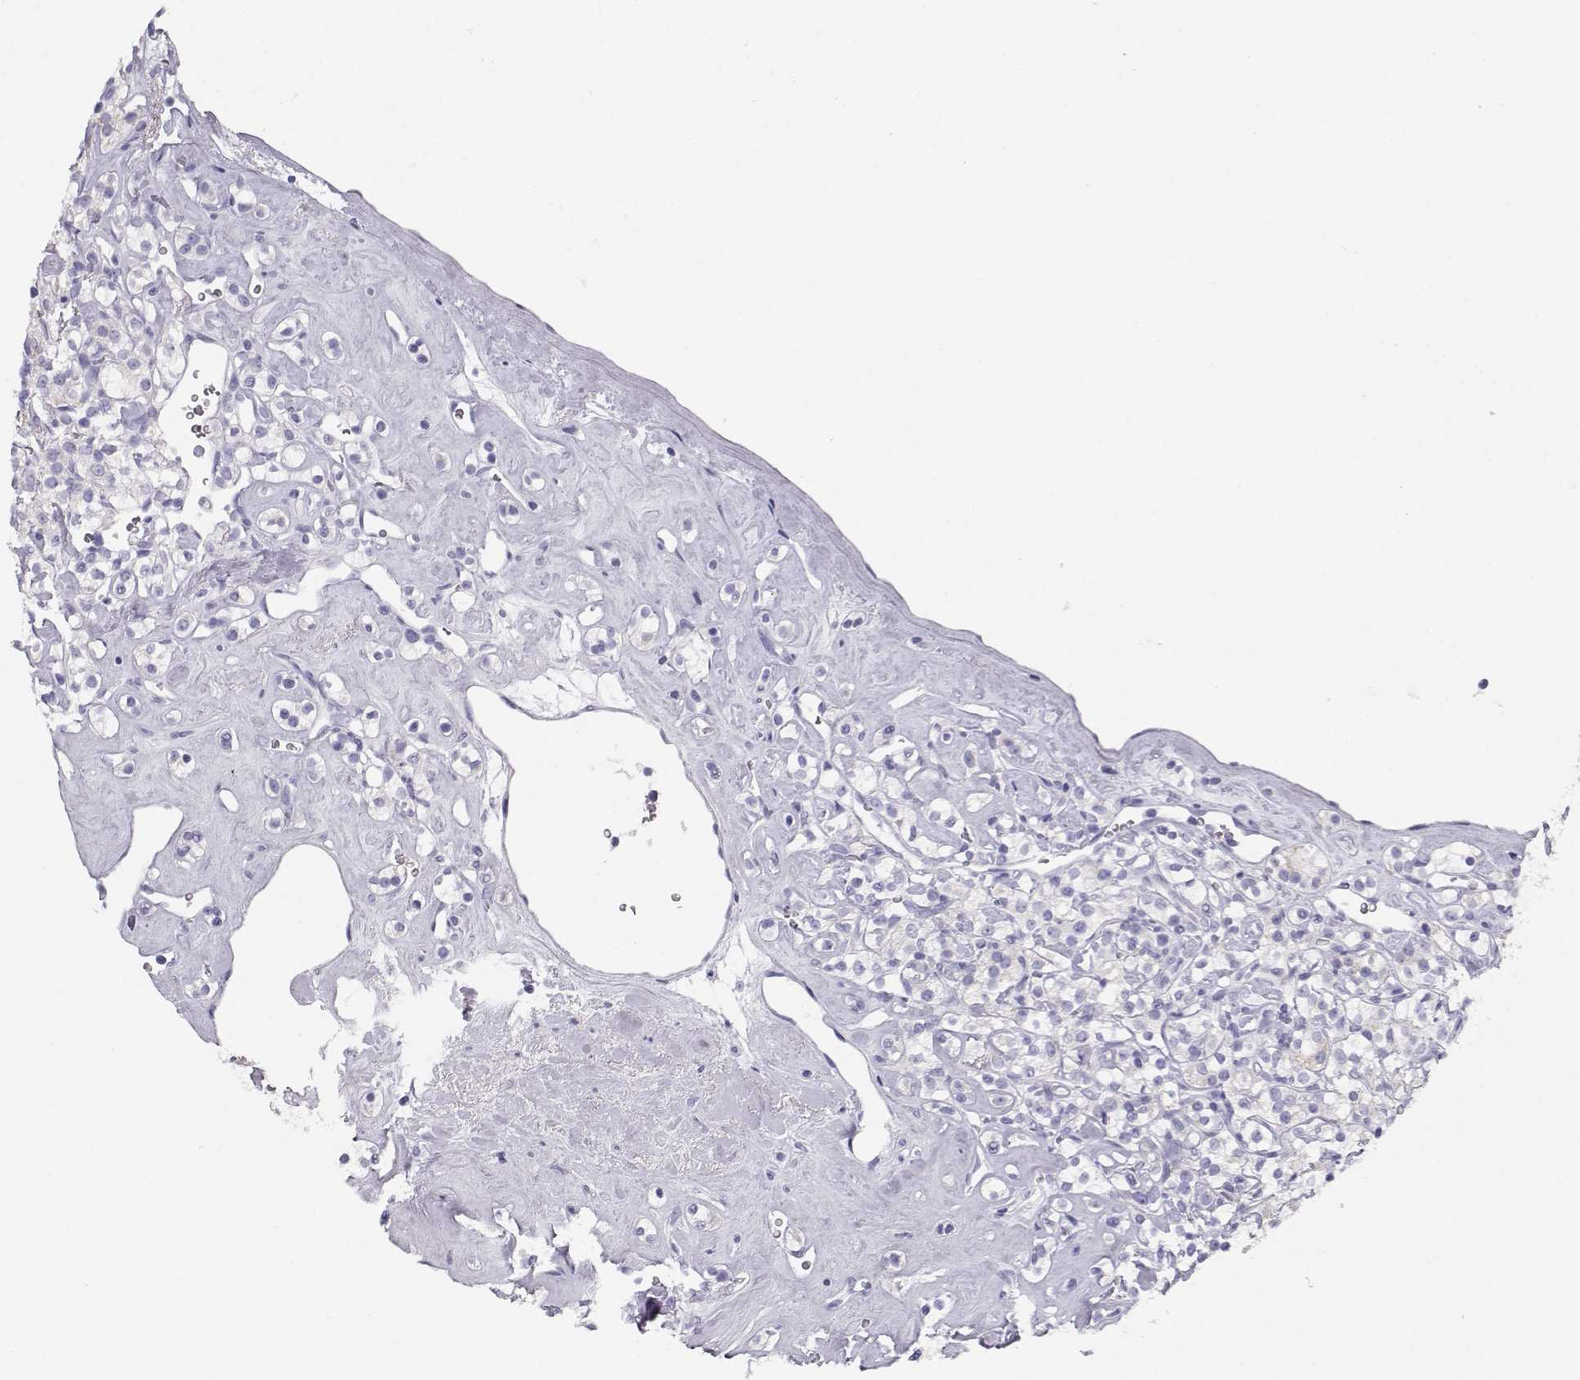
{"staining": {"intensity": "negative", "quantity": "none", "location": "none"}, "tissue": "renal cancer", "cell_type": "Tumor cells", "image_type": "cancer", "snomed": [{"axis": "morphology", "description": "Adenocarcinoma, NOS"}, {"axis": "topography", "description": "Kidney"}], "caption": "DAB (3,3'-diaminobenzidine) immunohistochemical staining of renal cancer (adenocarcinoma) reveals no significant staining in tumor cells. (Stains: DAB (3,3'-diaminobenzidine) immunohistochemistry with hematoxylin counter stain, Microscopy: brightfield microscopy at high magnification).", "gene": "MAGEC1", "patient": {"sex": "male", "age": 77}}